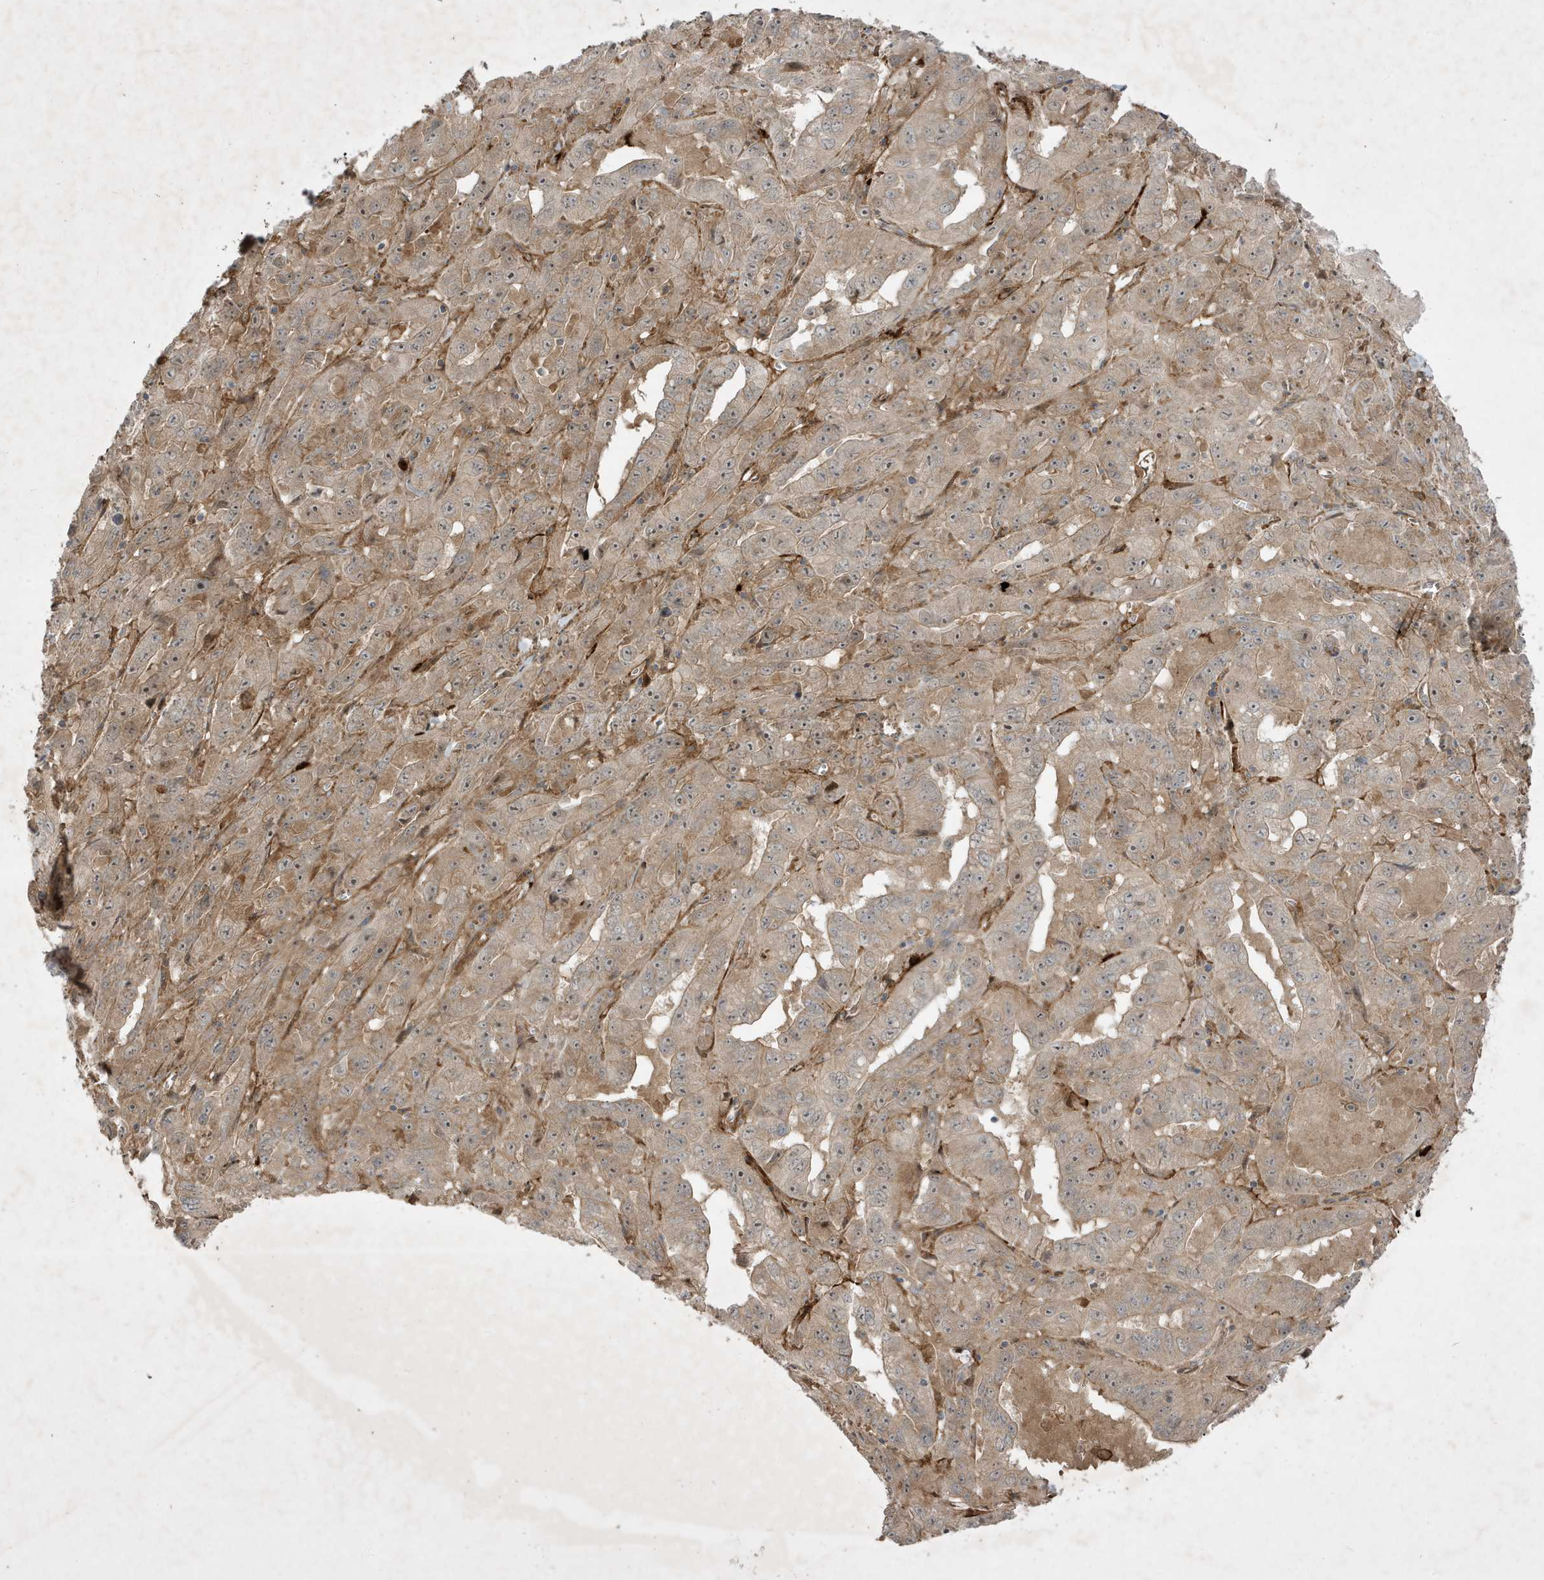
{"staining": {"intensity": "moderate", "quantity": ">75%", "location": "cytoplasmic/membranous"}, "tissue": "pancreatic cancer", "cell_type": "Tumor cells", "image_type": "cancer", "snomed": [{"axis": "morphology", "description": "Adenocarcinoma, NOS"}, {"axis": "topography", "description": "Pancreas"}], "caption": "Protein staining displays moderate cytoplasmic/membranous expression in about >75% of tumor cells in pancreatic cancer (adenocarcinoma). Using DAB (3,3'-diaminobenzidine) (brown) and hematoxylin (blue) stains, captured at high magnification using brightfield microscopy.", "gene": "IFT57", "patient": {"sex": "male", "age": 63}}